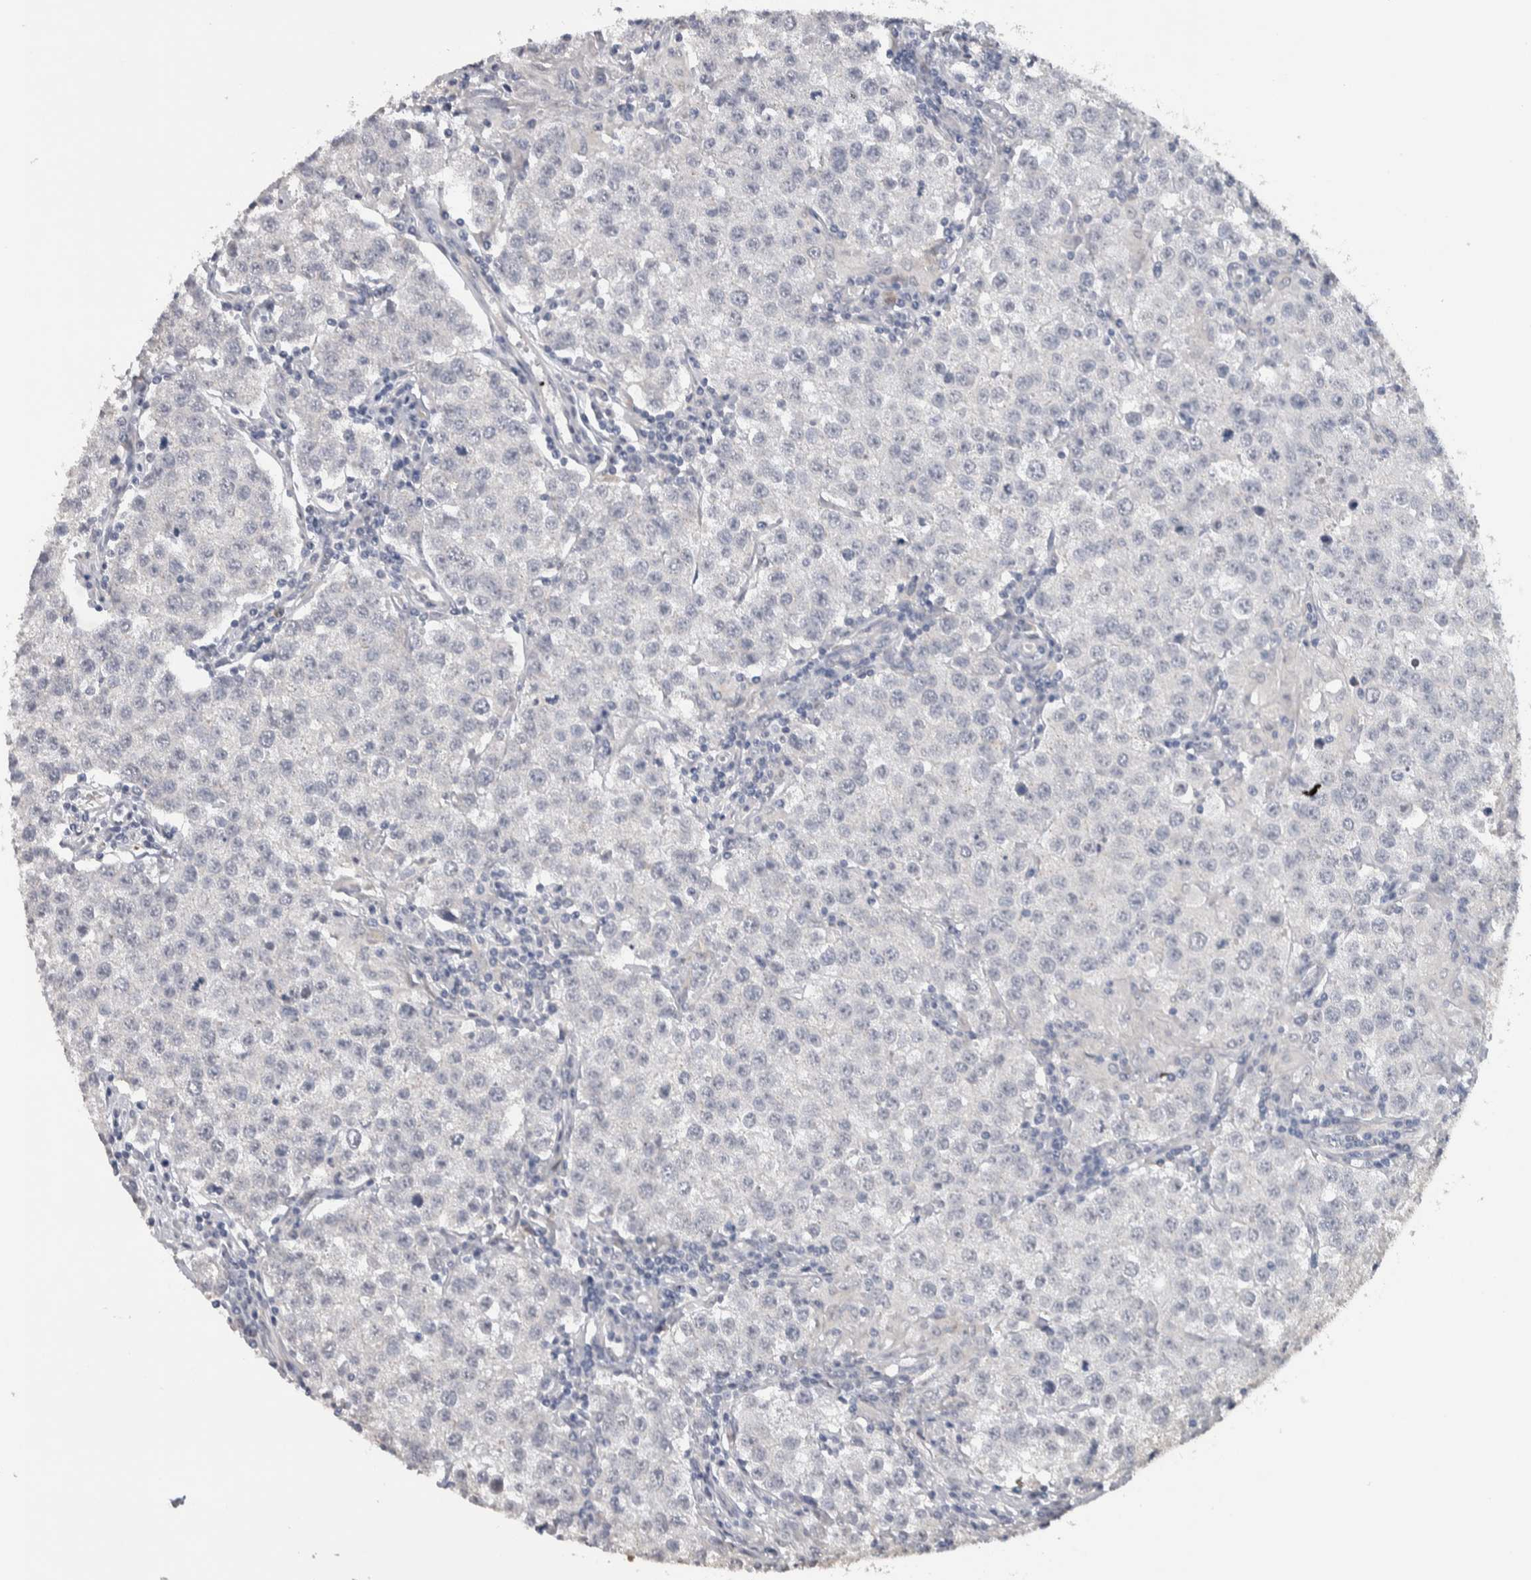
{"staining": {"intensity": "negative", "quantity": "none", "location": "none"}, "tissue": "testis cancer", "cell_type": "Tumor cells", "image_type": "cancer", "snomed": [{"axis": "morphology", "description": "Seminoma, NOS"}, {"axis": "morphology", "description": "Carcinoma, Embryonal, NOS"}, {"axis": "topography", "description": "Testis"}], "caption": "Testis cancer (seminoma) was stained to show a protein in brown. There is no significant positivity in tumor cells.", "gene": "TMEM102", "patient": {"sex": "male", "age": 43}}